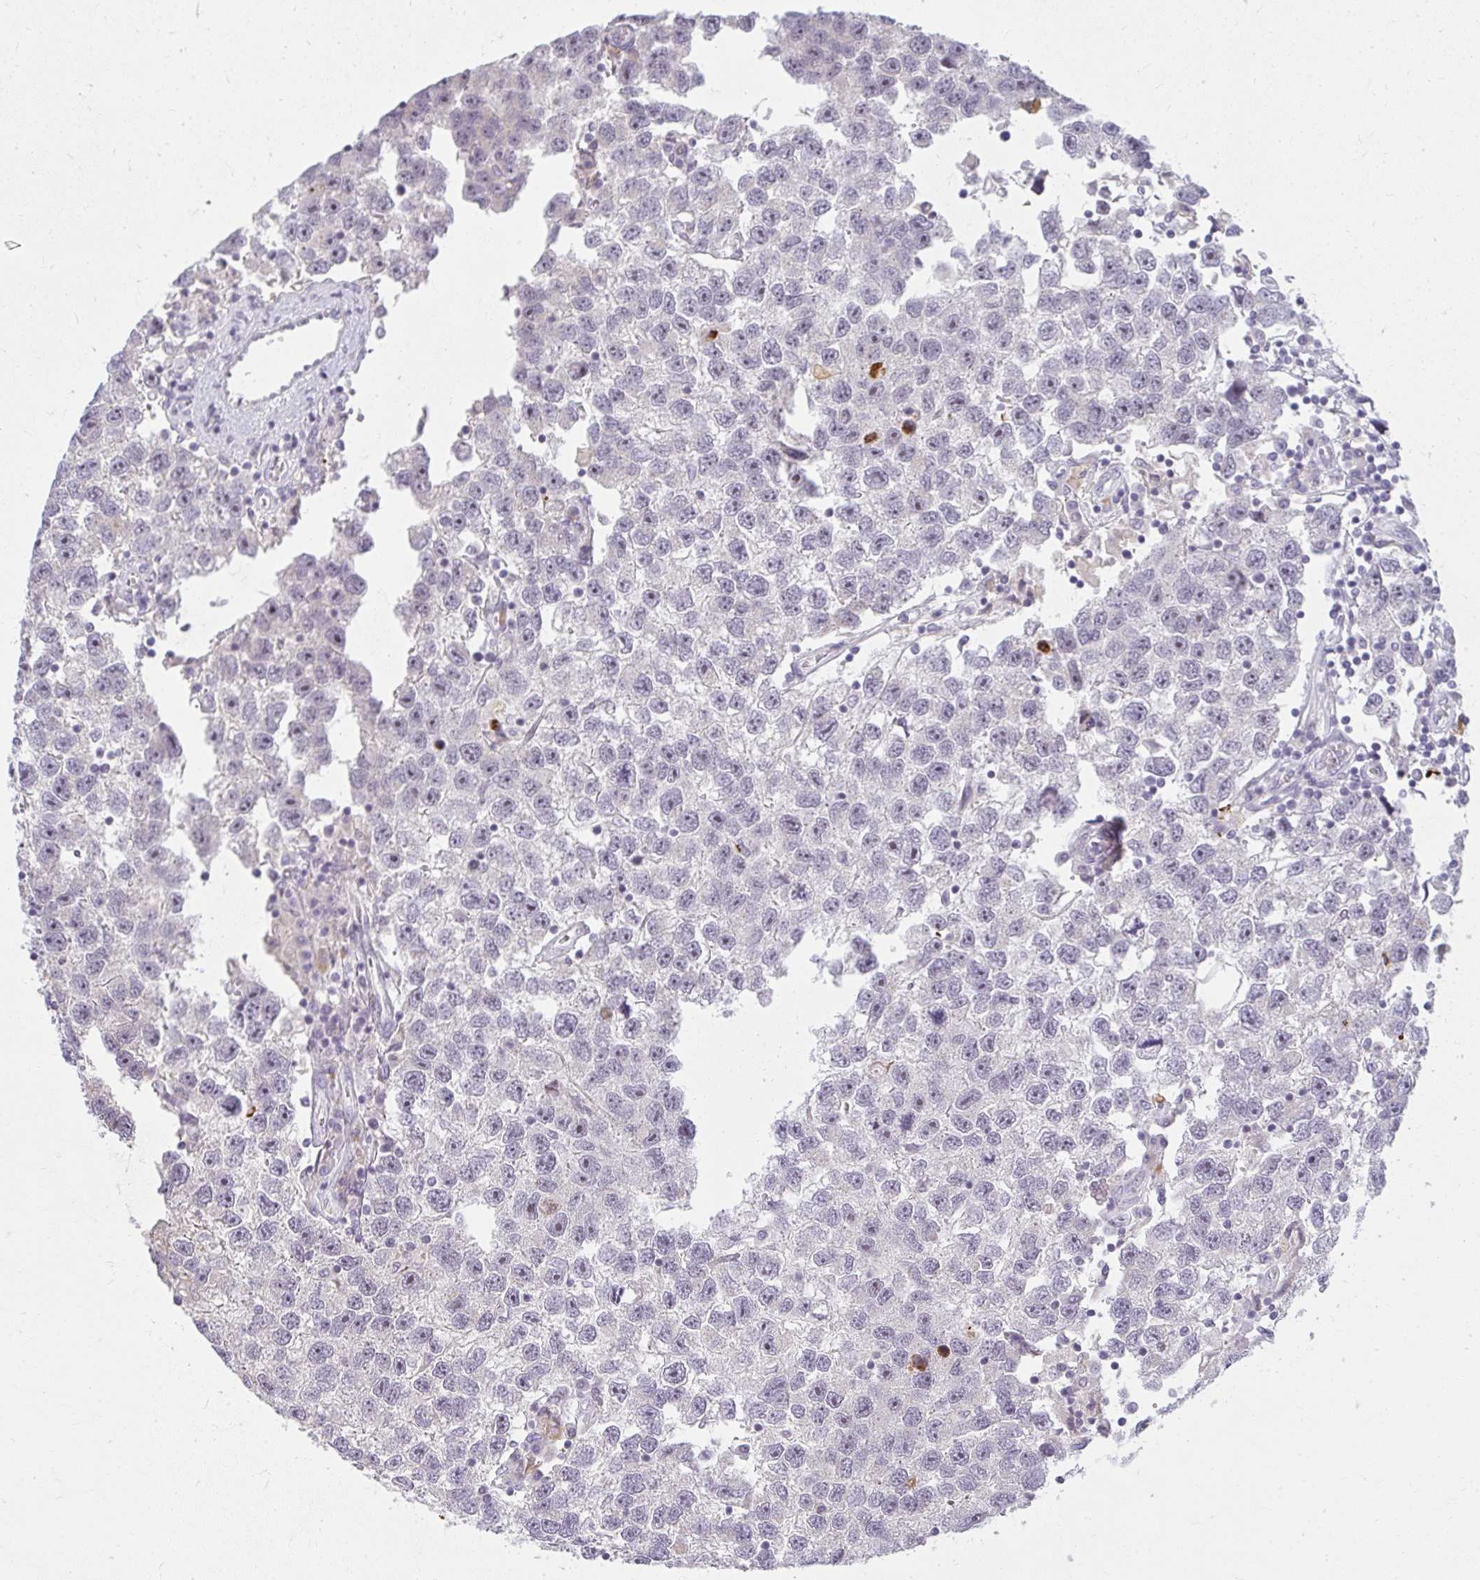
{"staining": {"intensity": "negative", "quantity": "none", "location": "none"}, "tissue": "testis cancer", "cell_type": "Tumor cells", "image_type": "cancer", "snomed": [{"axis": "morphology", "description": "Seminoma, NOS"}, {"axis": "topography", "description": "Testis"}], "caption": "Immunohistochemistry (IHC) of human testis cancer reveals no expression in tumor cells. The staining is performed using DAB brown chromogen with nuclei counter-stained in using hematoxylin.", "gene": "ZFYVE26", "patient": {"sex": "male", "age": 26}}